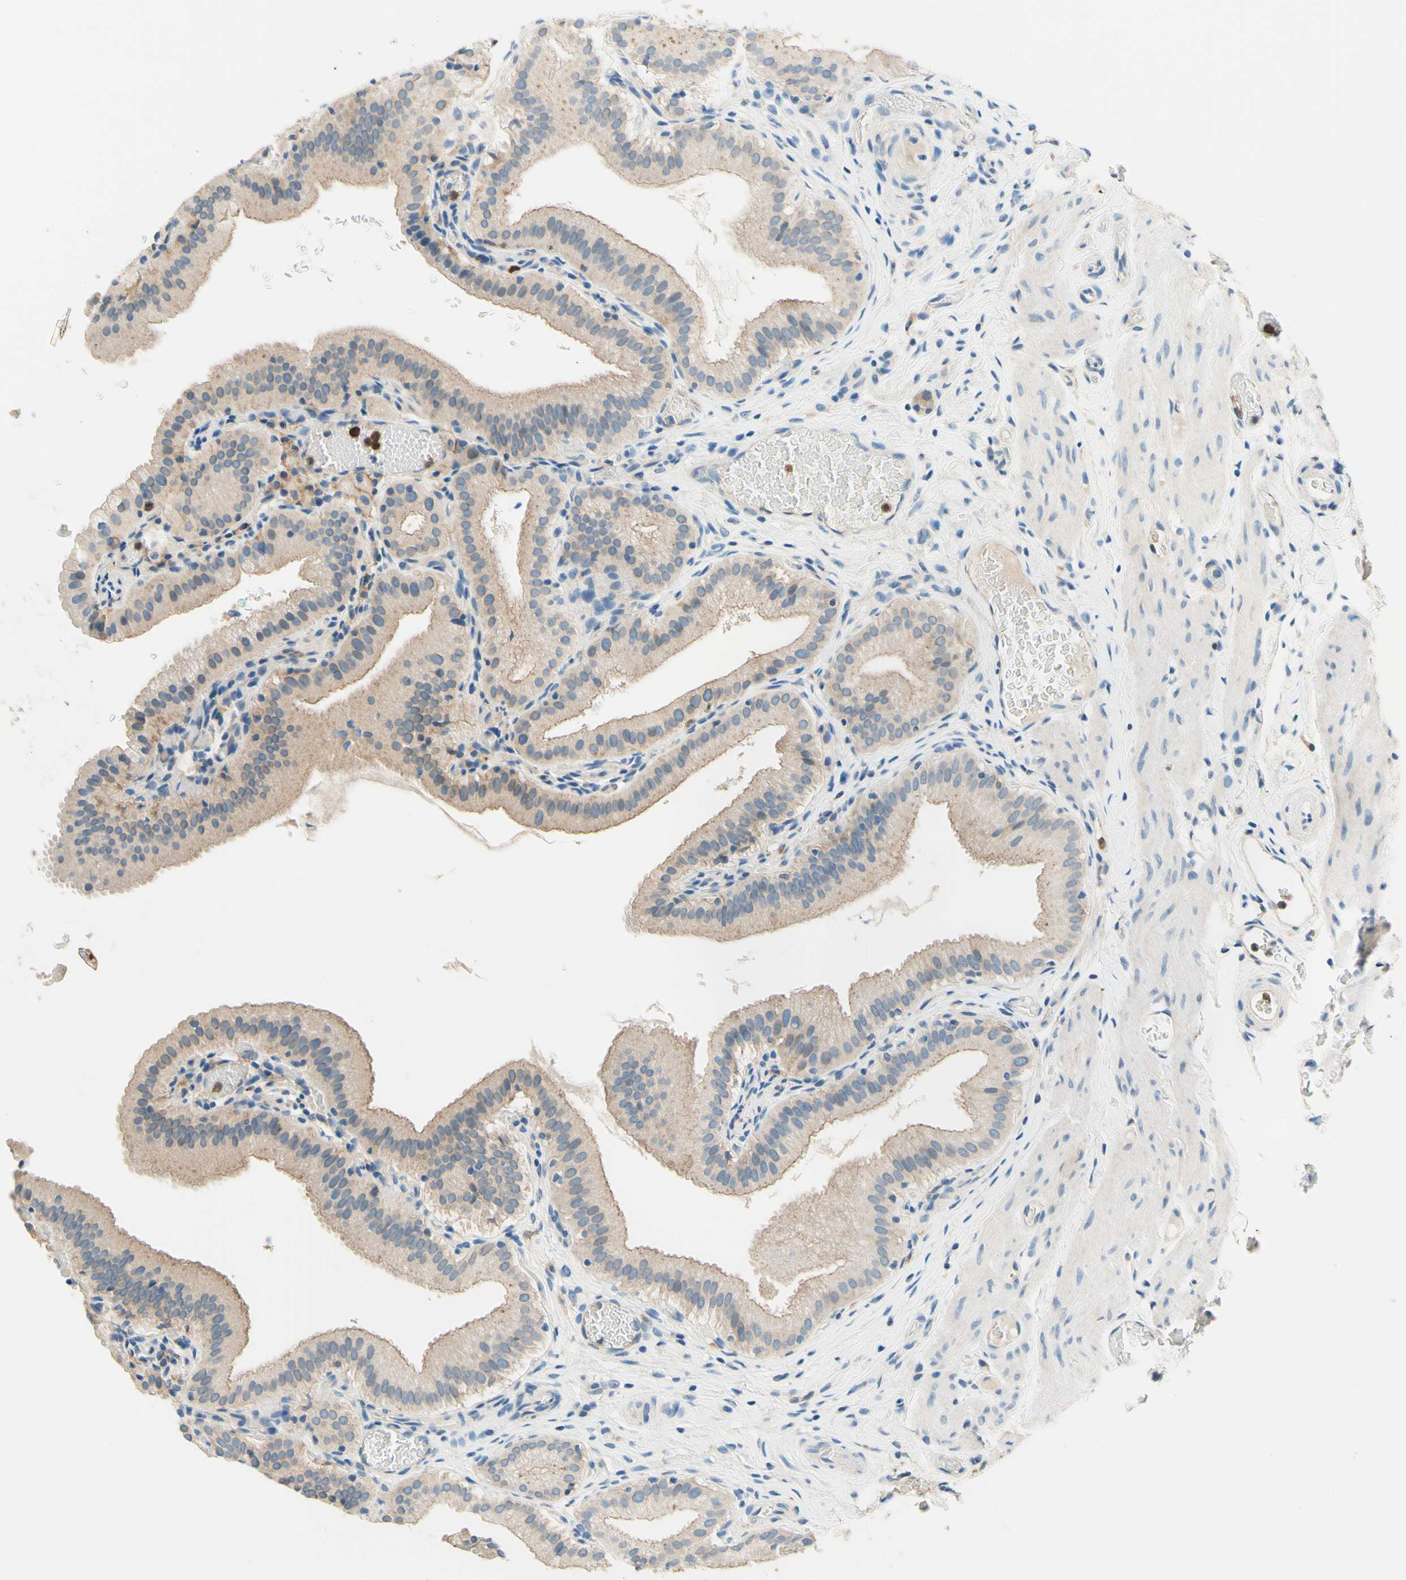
{"staining": {"intensity": "weak", "quantity": ">75%", "location": "cytoplasmic/membranous"}, "tissue": "gallbladder", "cell_type": "Glandular cells", "image_type": "normal", "snomed": [{"axis": "morphology", "description": "Normal tissue, NOS"}, {"axis": "topography", "description": "Gallbladder"}], "caption": "IHC staining of normal gallbladder, which exhibits low levels of weak cytoplasmic/membranous positivity in approximately >75% of glandular cells indicating weak cytoplasmic/membranous protein staining. The staining was performed using DAB (3,3'-diaminobenzidine) (brown) for protein detection and nuclei were counterstained in hematoxylin (blue).", "gene": "SIGLEC9", "patient": {"sex": "male", "age": 54}}